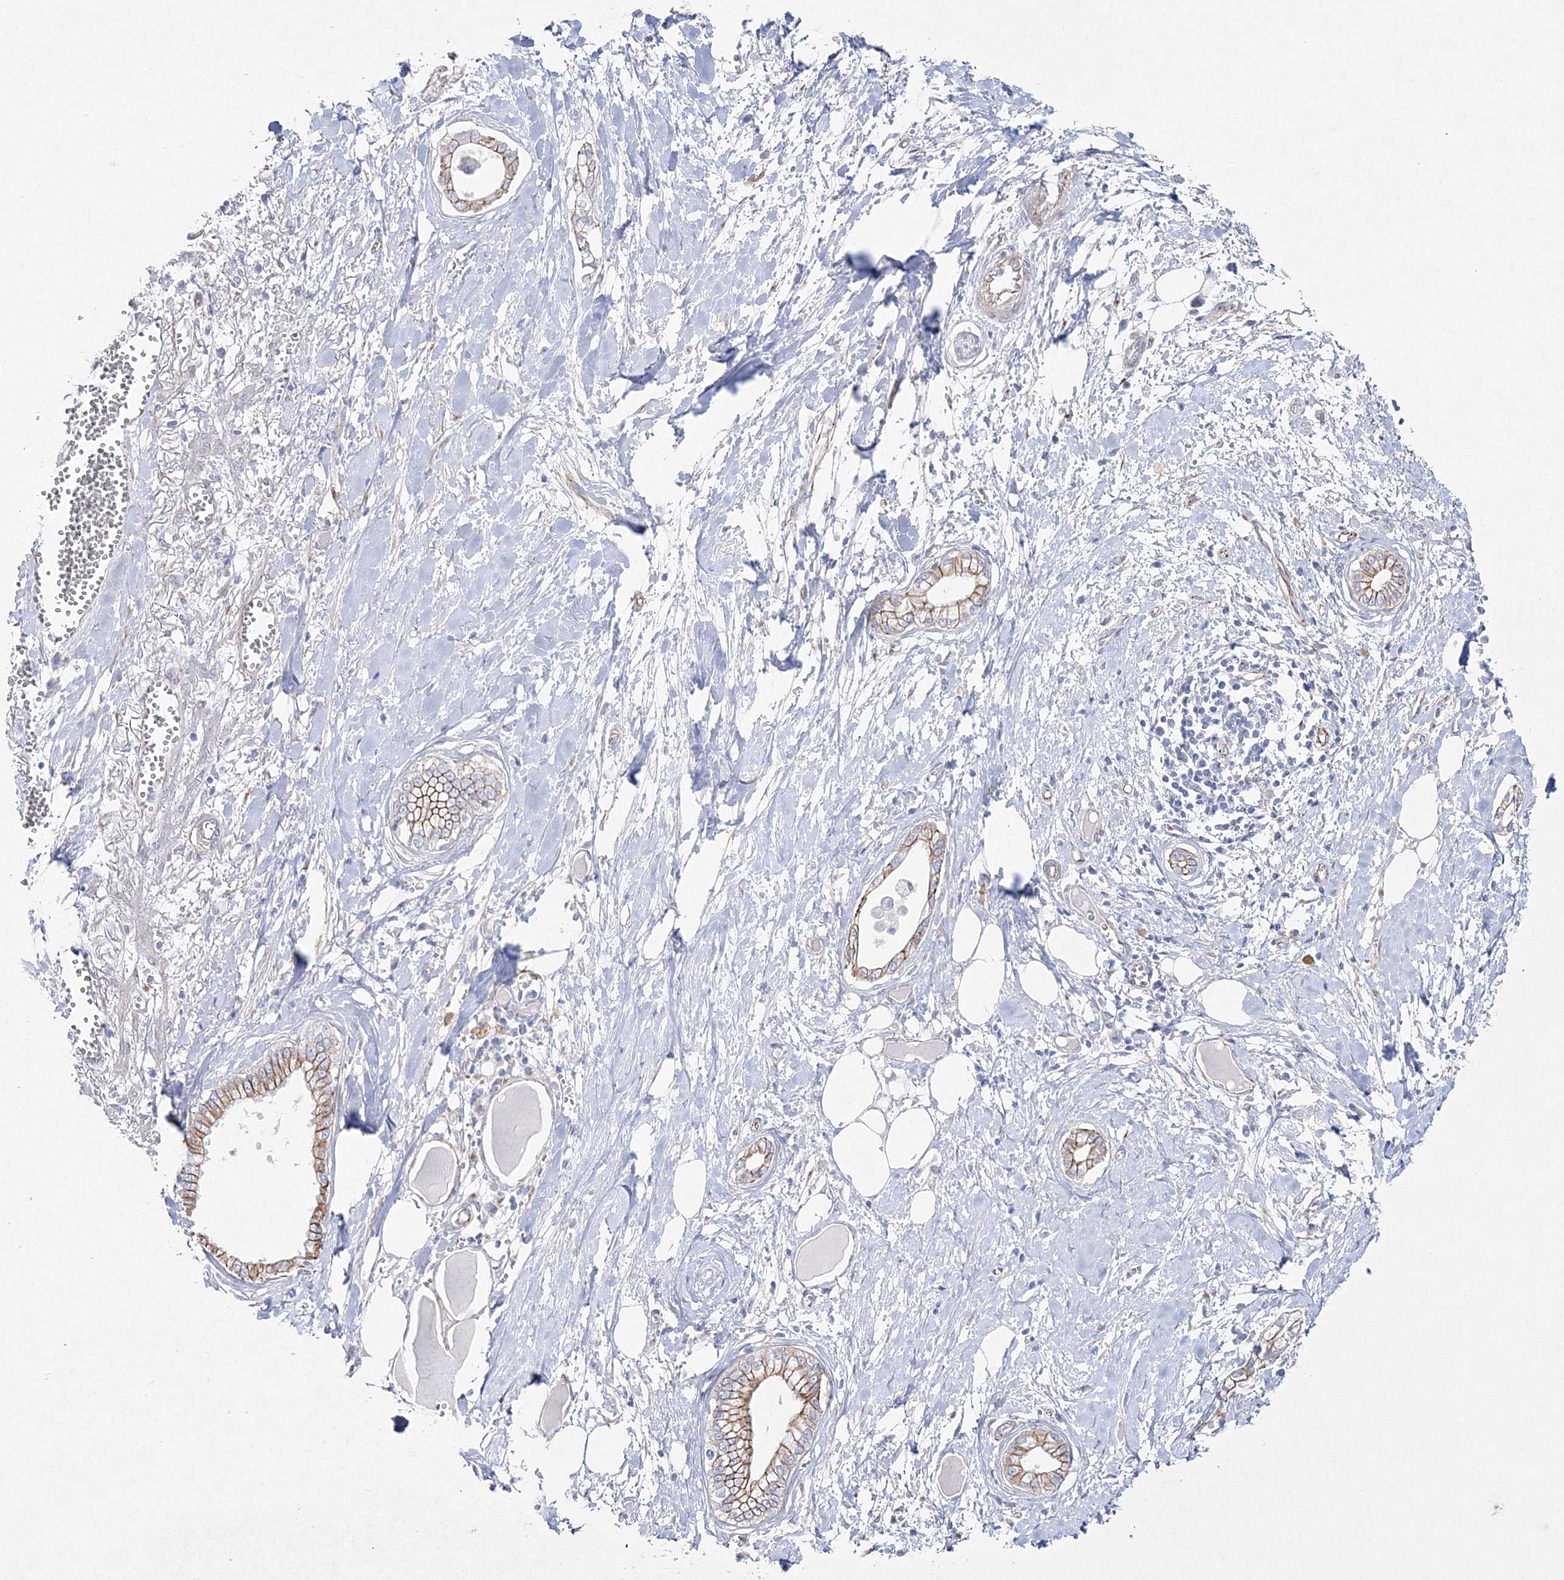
{"staining": {"intensity": "moderate", "quantity": ">75%", "location": "cytoplasmic/membranous"}, "tissue": "pancreatic cancer", "cell_type": "Tumor cells", "image_type": "cancer", "snomed": [{"axis": "morphology", "description": "Adenocarcinoma, NOS"}, {"axis": "topography", "description": "Pancreas"}], "caption": "High-magnification brightfield microscopy of pancreatic cancer (adenocarcinoma) stained with DAB (brown) and counterstained with hematoxylin (blue). tumor cells exhibit moderate cytoplasmic/membranous staining is appreciated in approximately>75% of cells.", "gene": "NAA40", "patient": {"sex": "male", "age": 68}}